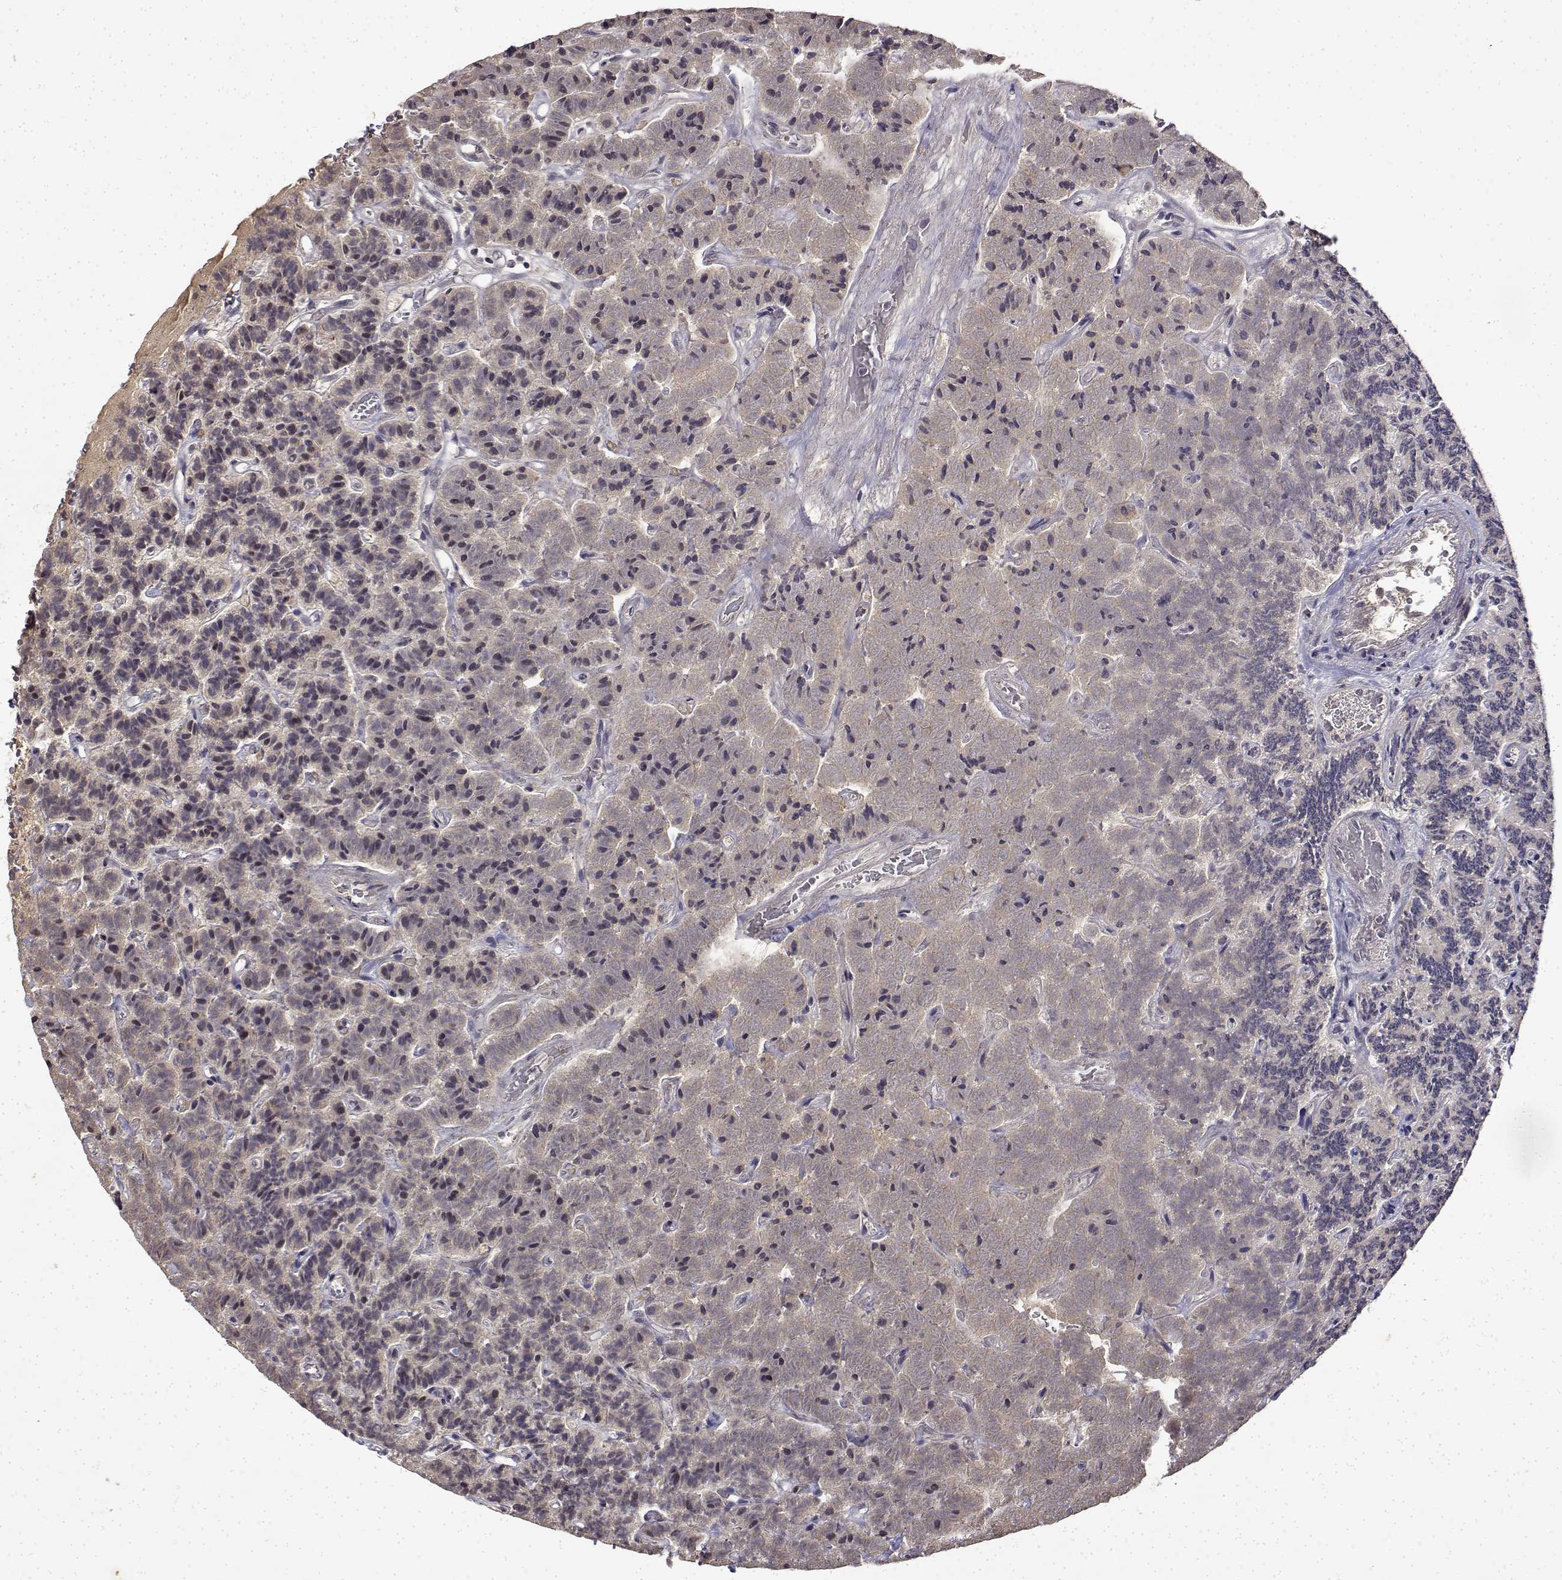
{"staining": {"intensity": "negative", "quantity": "none", "location": "none"}, "tissue": "carcinoid", "cell_type": "Tumor cells", "image_type": "cancer", "snomed": [{"axis": "morphology", "description": "Carcinoid, malignant, NOS"}, {"axis": "topography", "description": "Pancreas"}], "caption": "There is no significant expression in tumor cells of carcinoid.", "gene": "BDNF", "patient": {"sex": "male", "age": 36}}